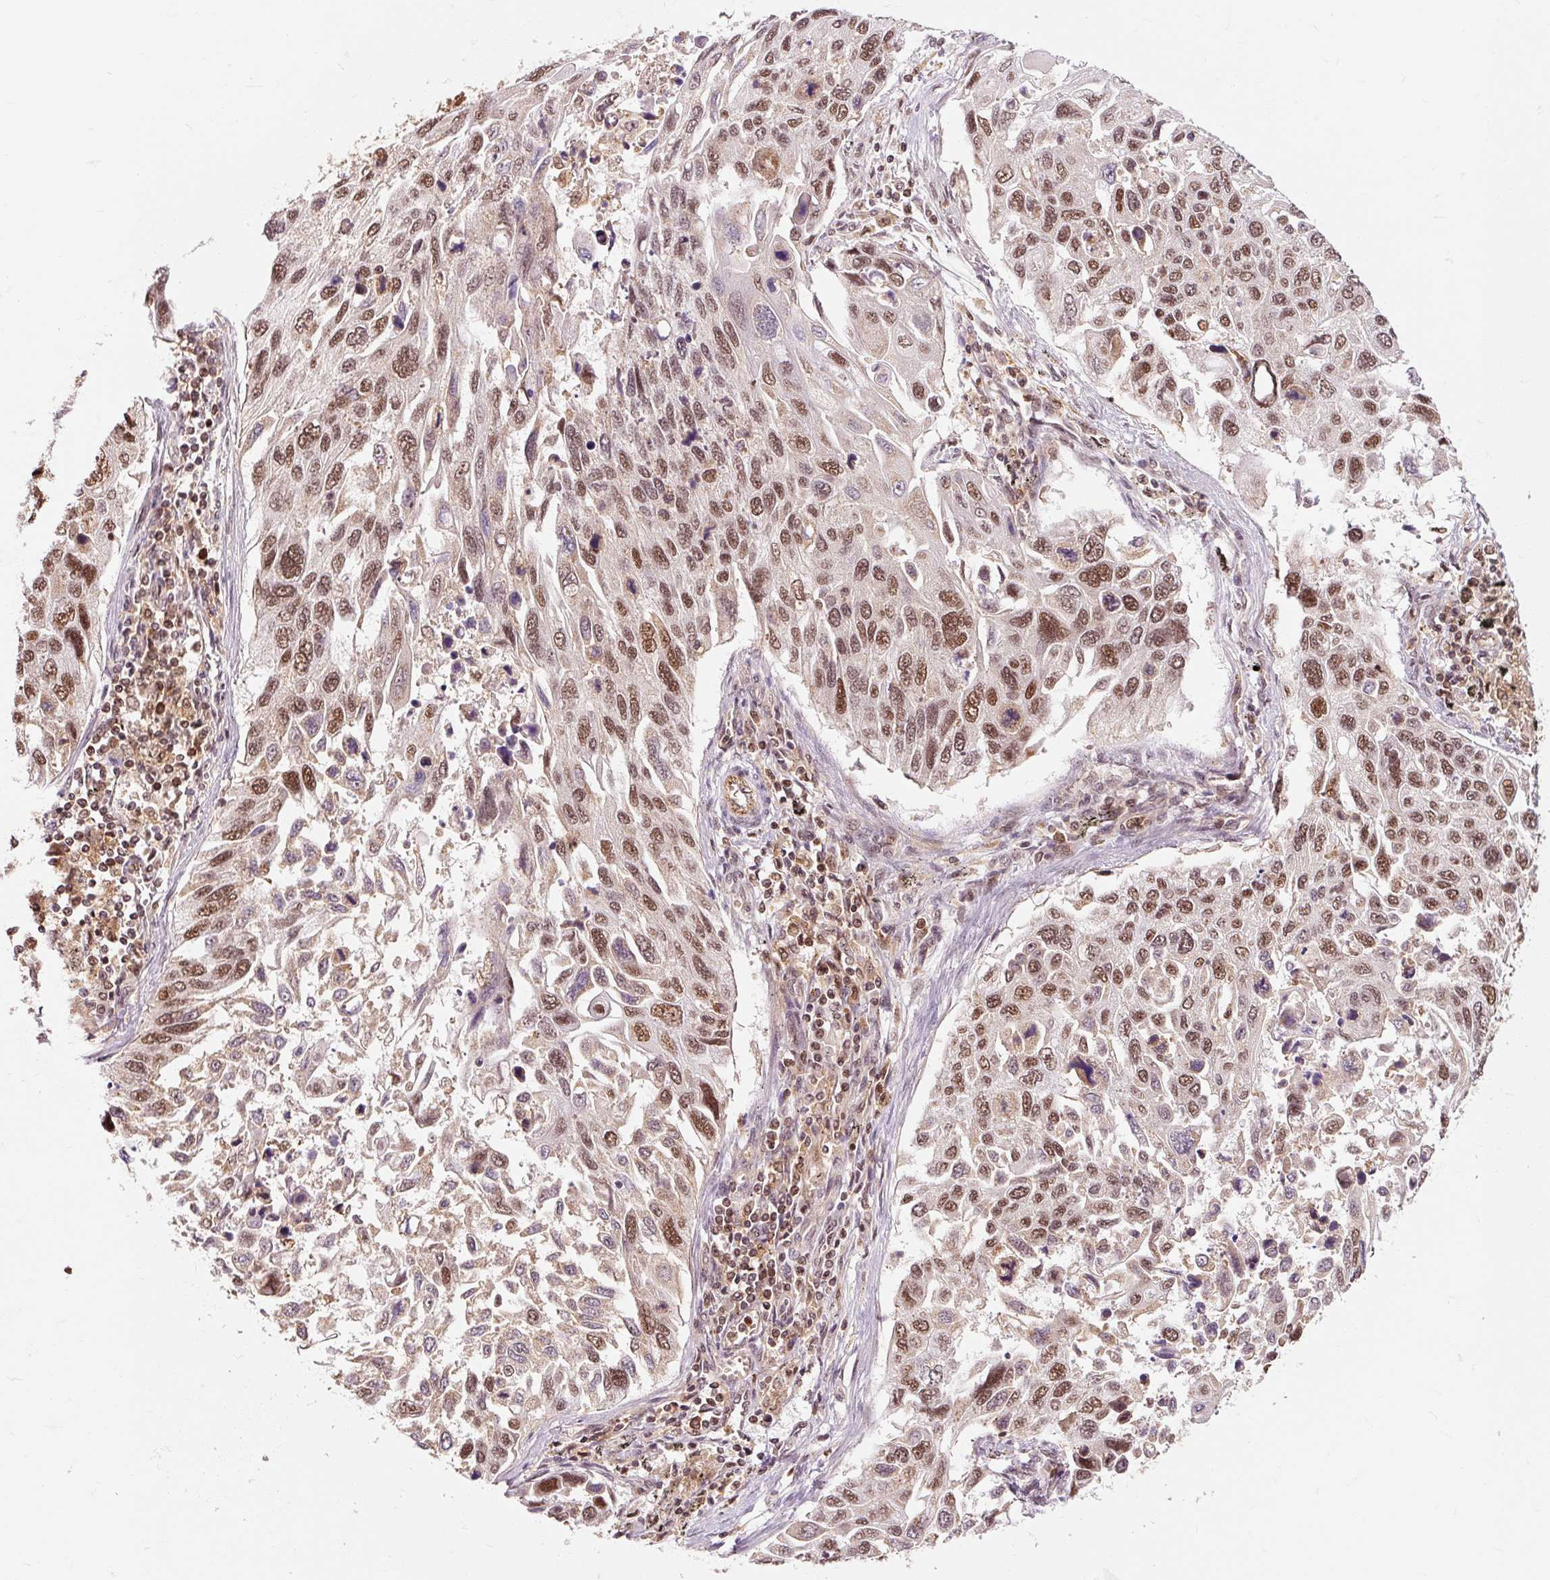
{"staining": {"intensity": "strong", "quantity": ">75%", "location": "nuclear"}, "tissue": "lung cancer", "cell_type": "Tumor cells", "image_type": "cancer", "snomed": [{"axis": "morphology", "description": "Squamous cell carcinoma, NOS"}, {"axis": "topography", "description": "Lung"}], "caption": "A brown stain highlights strong nuclear staining of a protein in human lung squamous cell carcinoma tumor cells.", "gene": "CSTF1", "patient": {"sex": "male", "age": 62}}